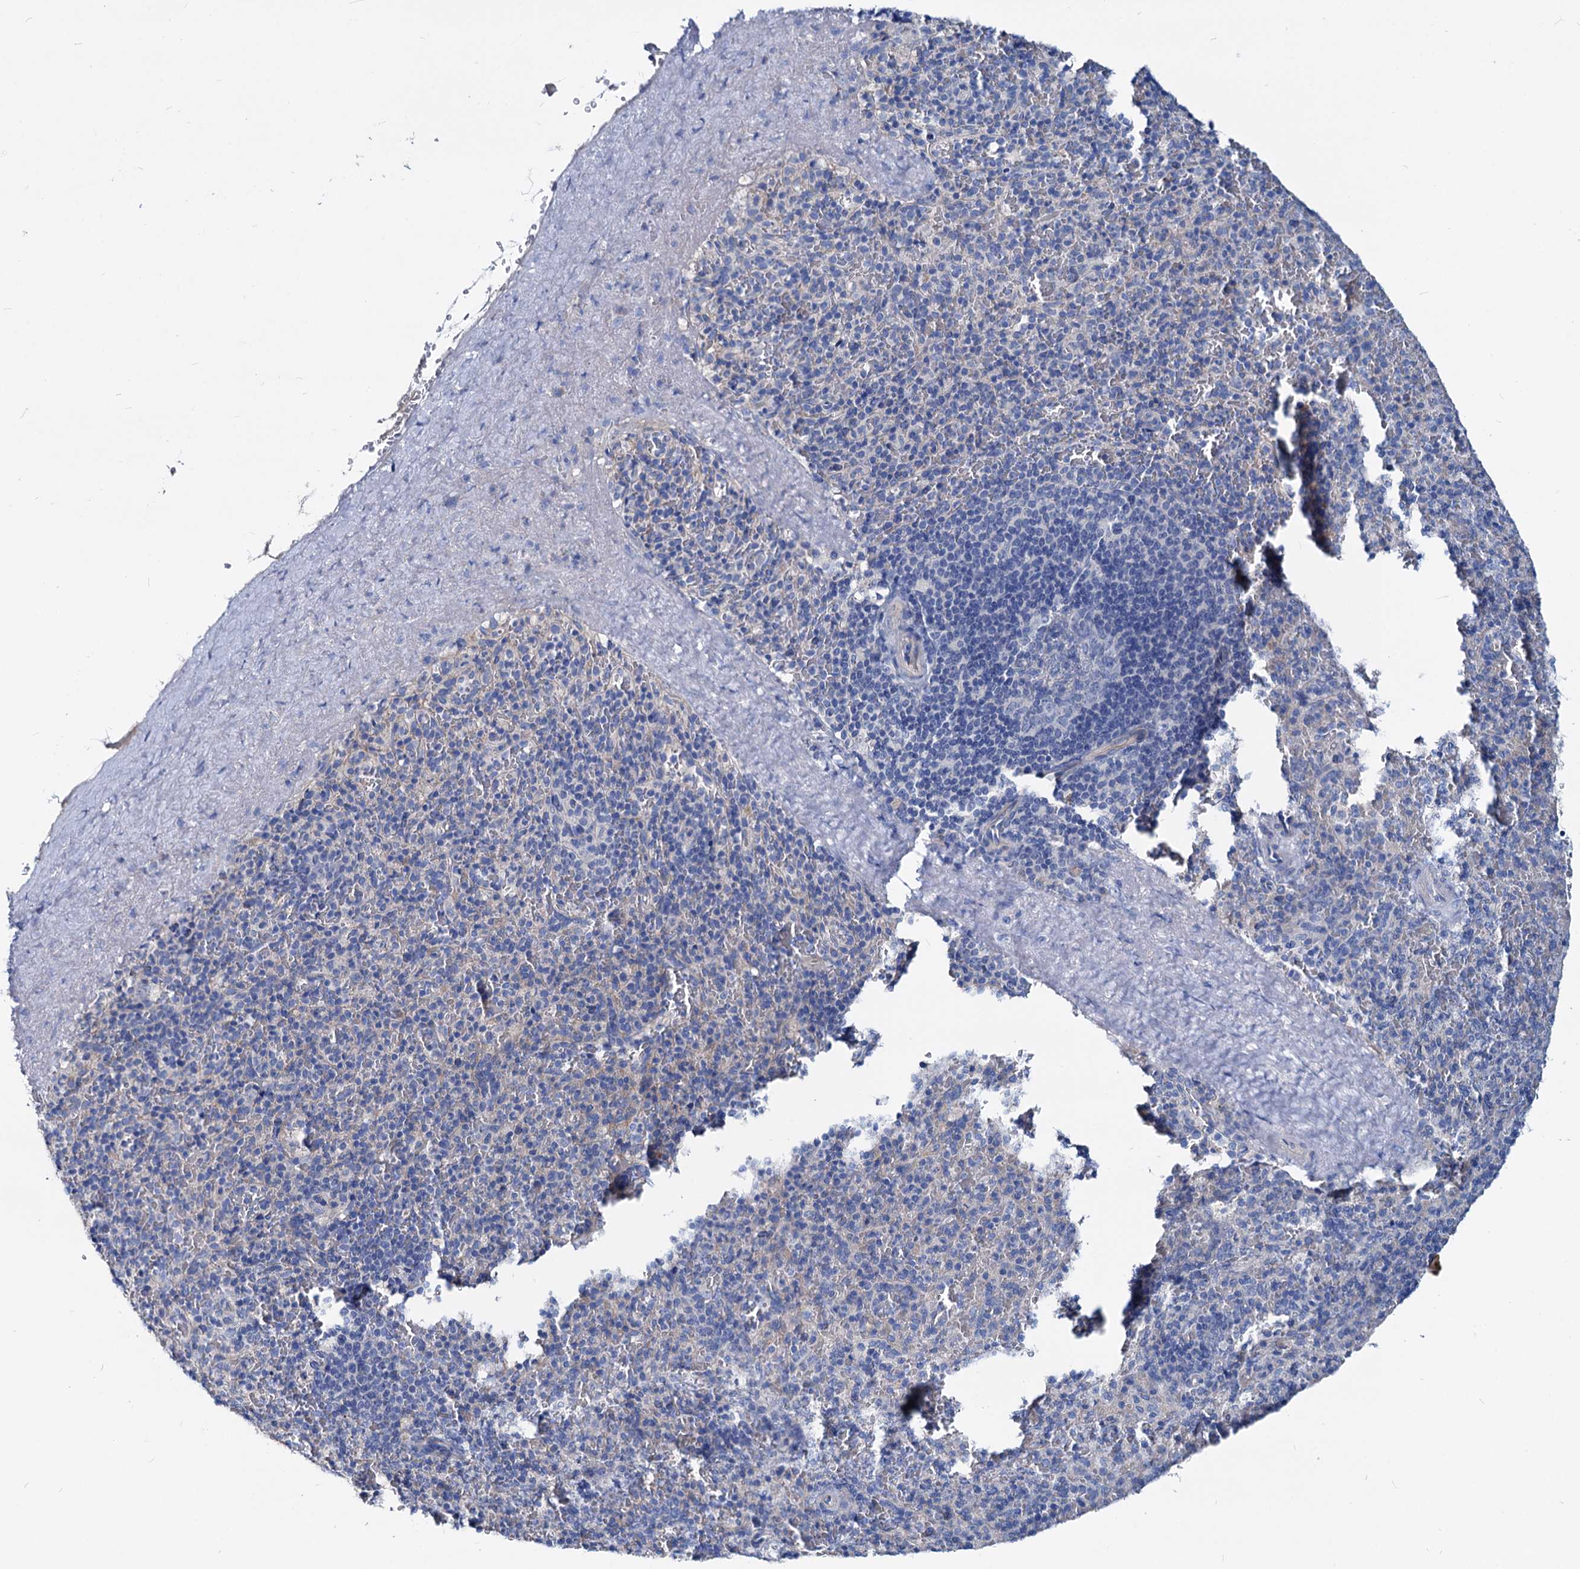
{"staining": {"intensity": "negative", "quantity": "none", "location": "none"}, "tissue": "spleen", "cell_type": "Cells in red pulp", "image_type": "normal", "snomed": [{"axis": "morphology", "description": "Normal tissue, NOS"}, {"axis": "topography", "description": "Spleen"}], "caption": "This is an IHC photomicrograph of benign human spleen. There is no expression in cells in red pulp.", "gene": "DYDC2", "patient": {"sex": "male", "age": 82}}